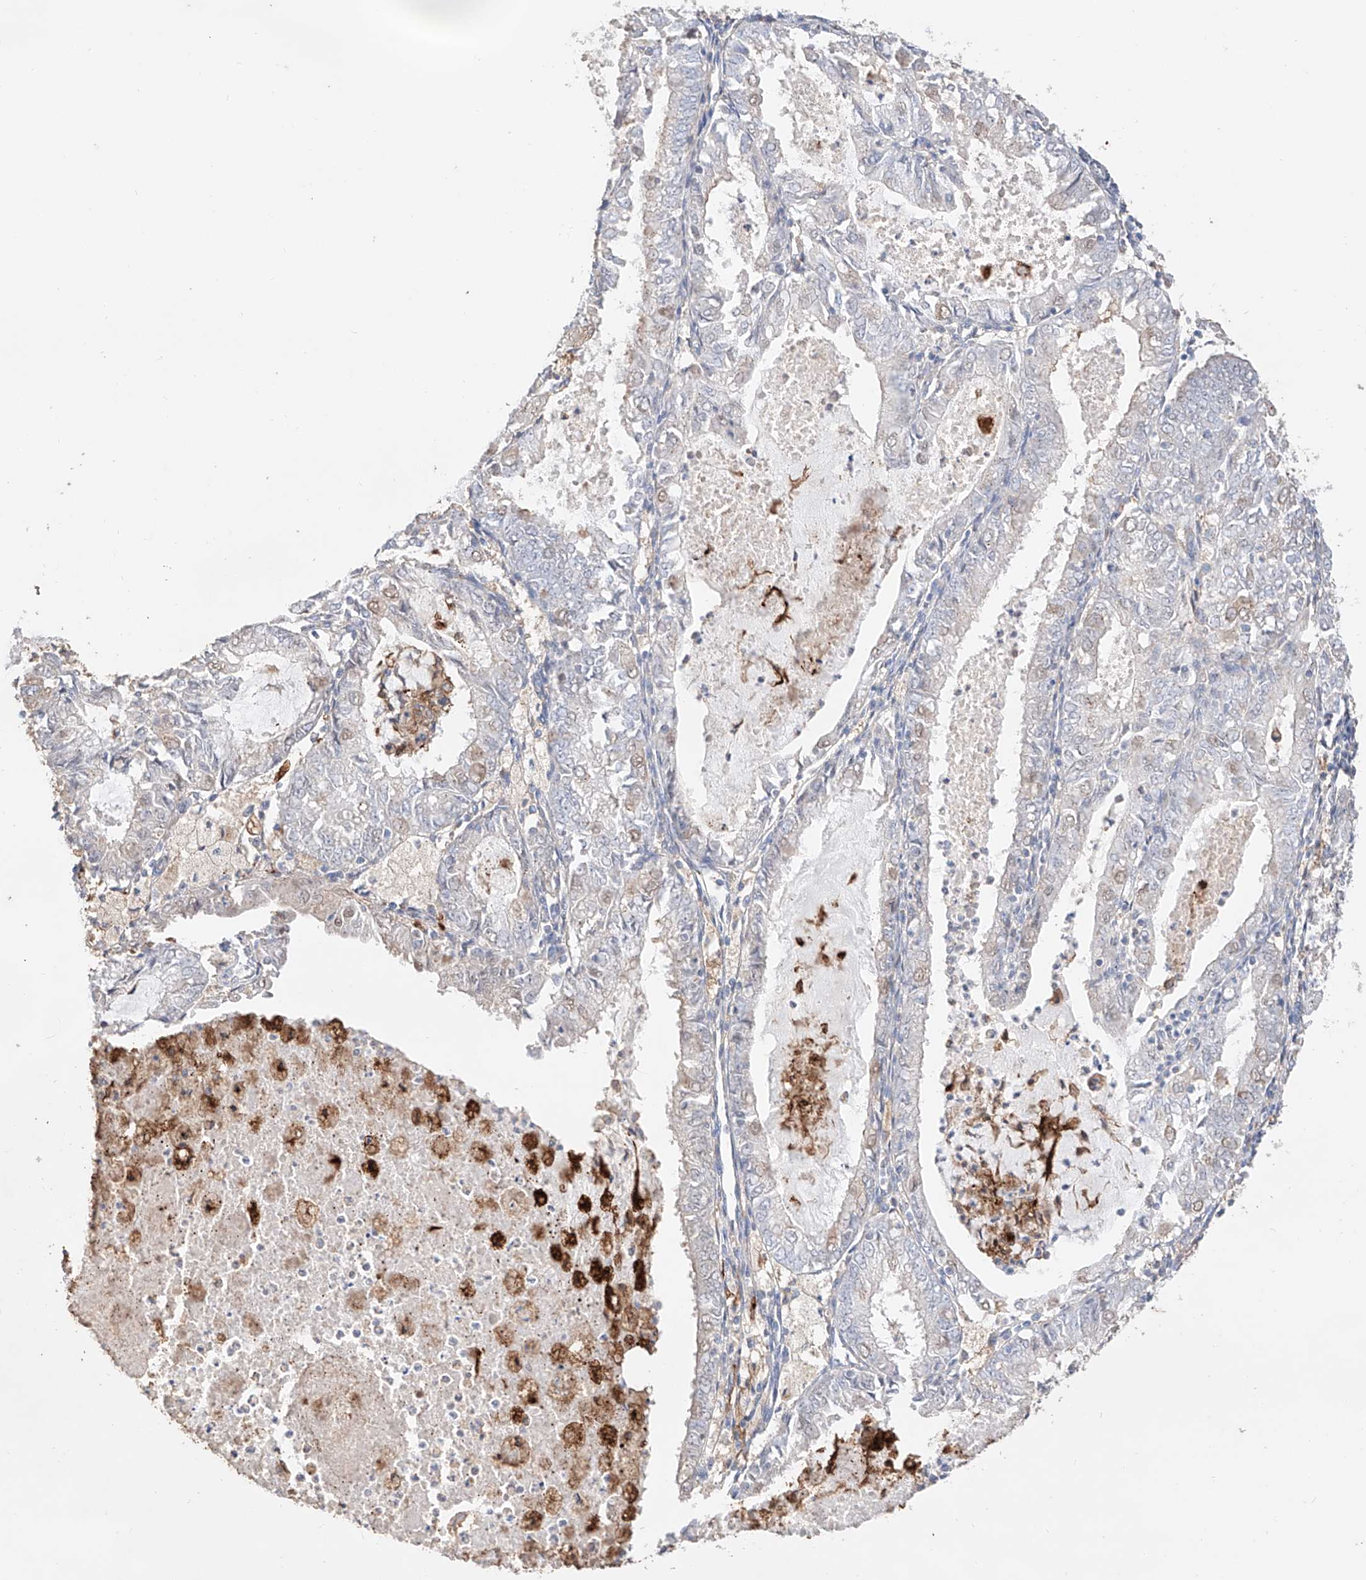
{"staining": {"intensity": "weak", "quantity": "<25%", "location": "cytoplasmic/membranous"}, "tissue": "endometrial cancer", "cell_type": "Tumor cells", "image_type": "cancer", "snomed": [{"axis": "morphology", "description": "Adenocarcinoma, NOS"}, {"axis": "topography", "description": "Endometrium"}], "caption": "Immunohistochemistry of endometrial adenocarcinoma exhibits no staining in tumor cells.", "gene": "MOSPD1", "patient": {"sex": "female", "age": 57}}